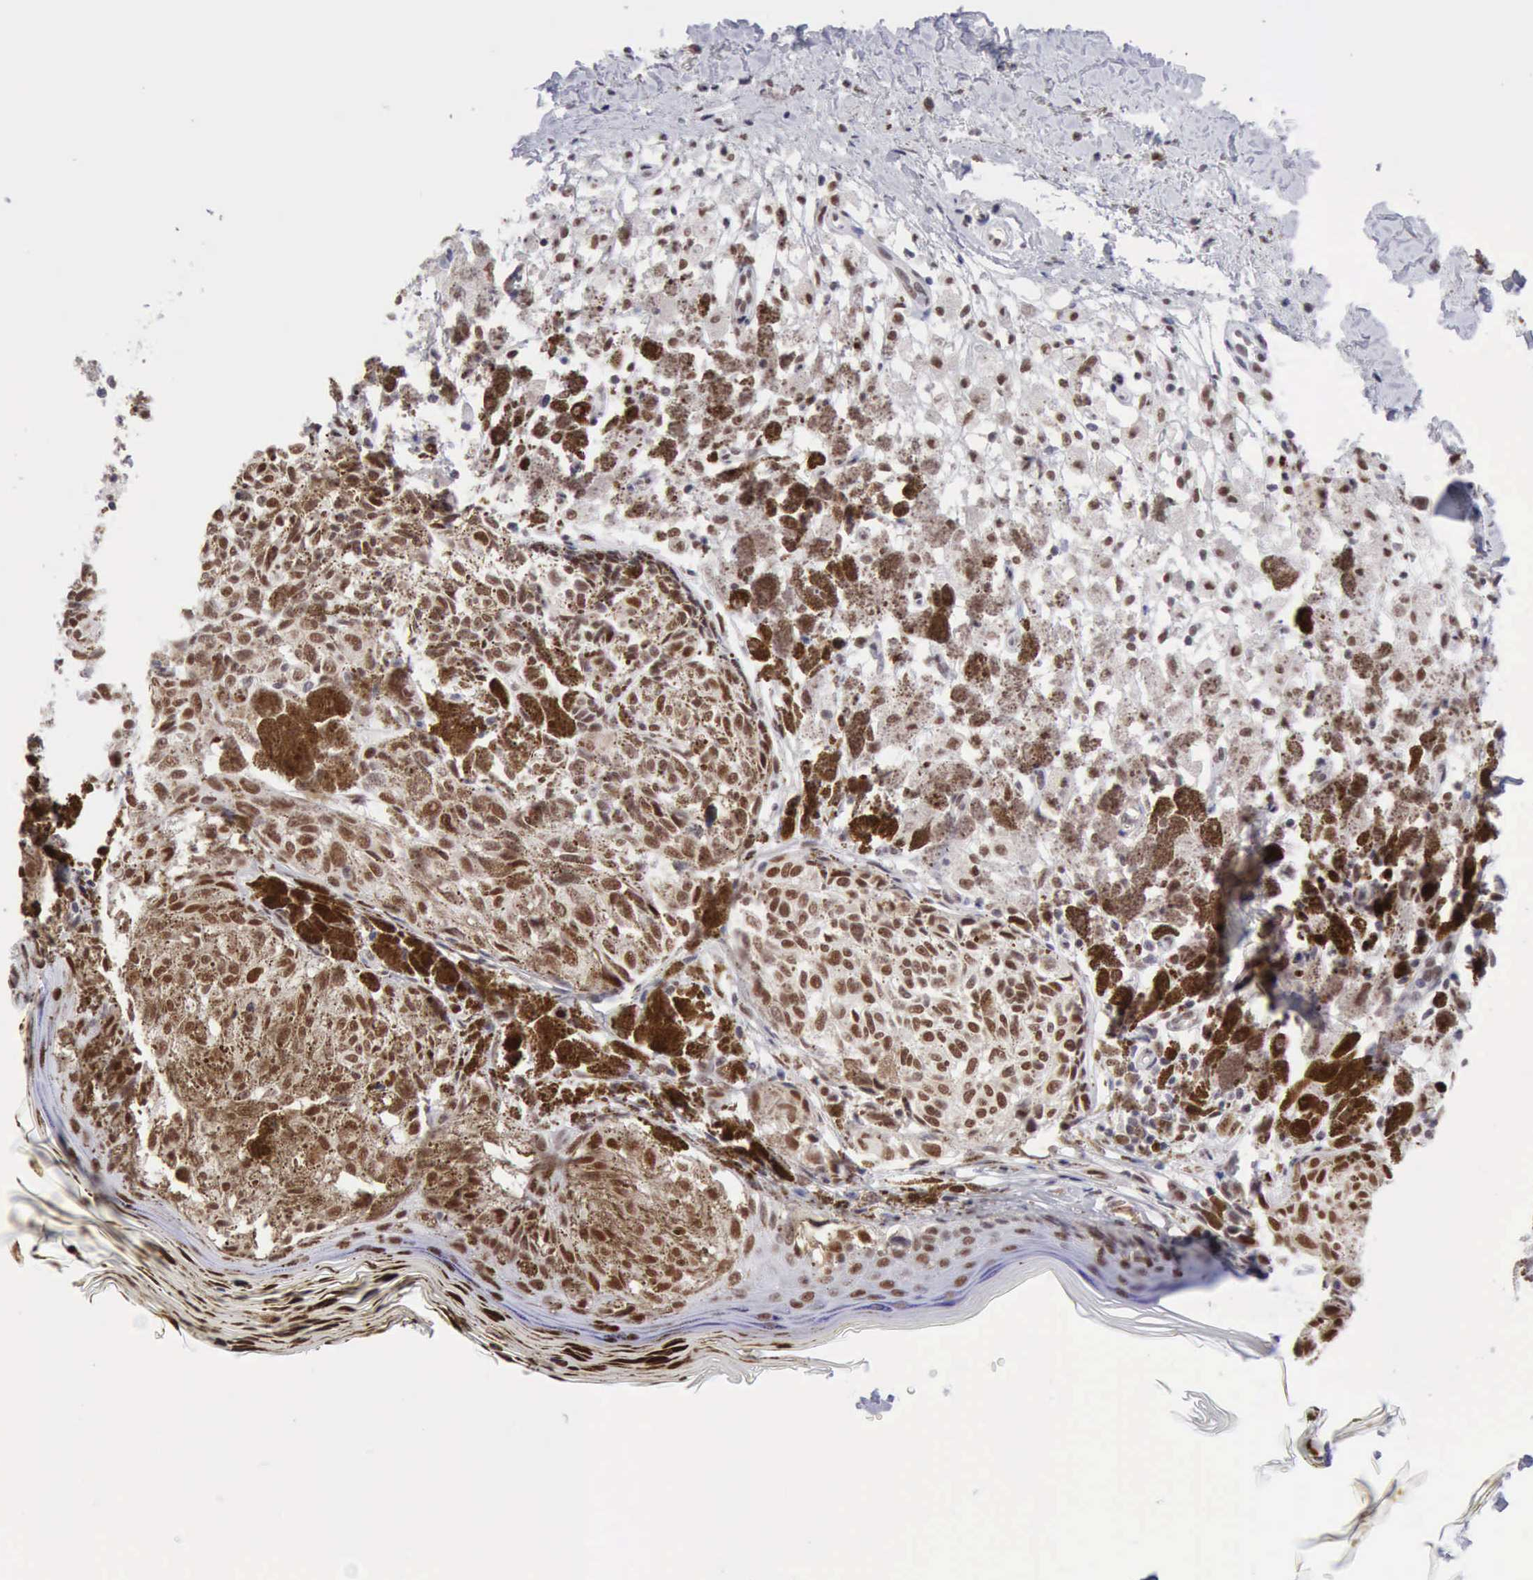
{"staining": {"intensity": "moderate", "quantity": ">75%", "location": "nuclear"}, "tissue": "melanoma", "cell_type": "Tumor cells", "image_type": "cancer", "snomed": [{"axis": "morphology", "description": "Malignant melanoma, NOS"}, {"axis": "topography", "description": "Skin"}], "caption": "A histopathology image of human malignant melanoma stained for a protein exhibits moderate nuclear brown staining in tumor cells.", "gene": "ERCC4", "patient": {"sex": "male", "age": 88}}